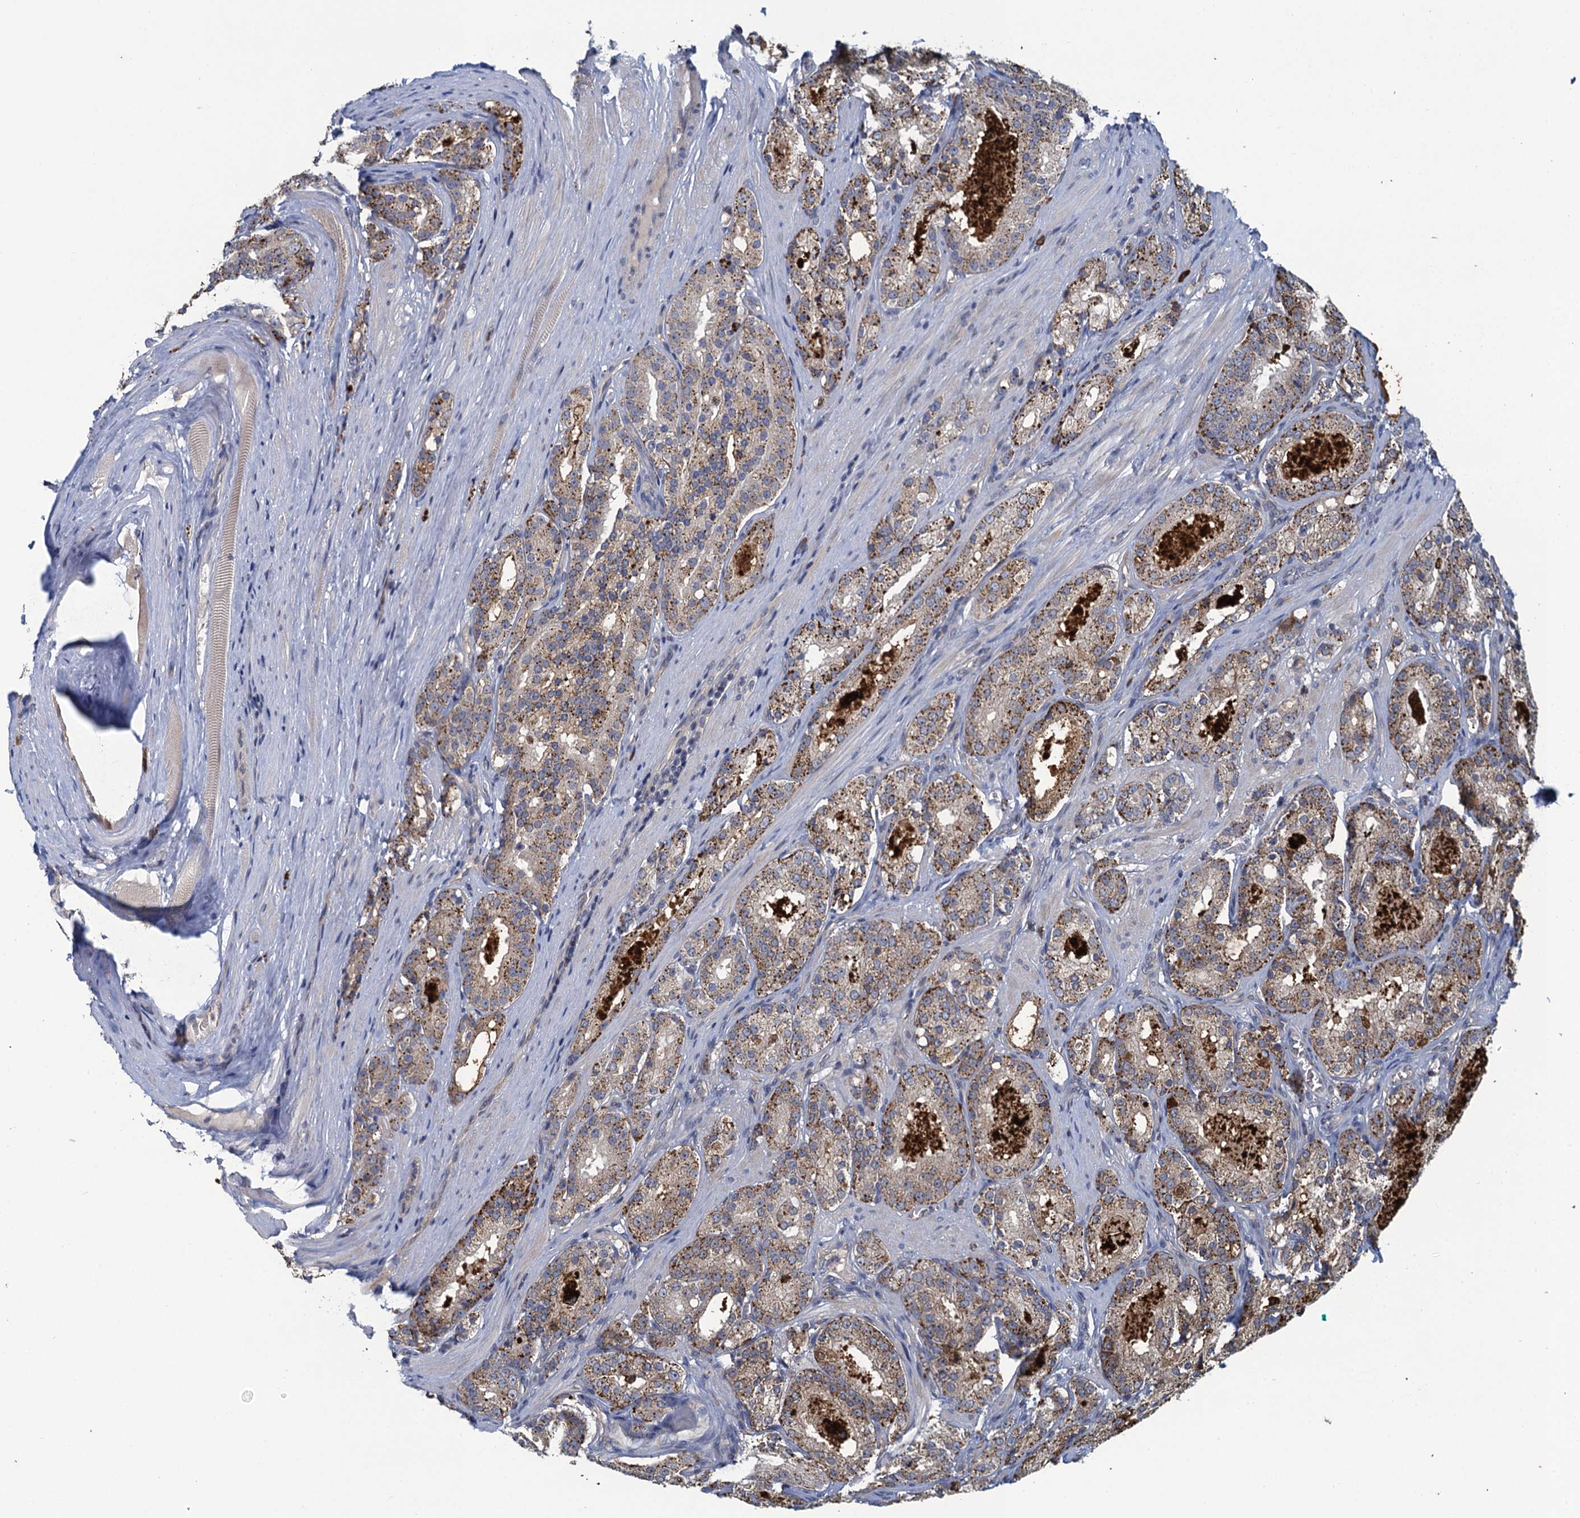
{"staining": {"intensity": "moderate", "quantity": ">75%", "location": "cytoplasmic/membranous"}, "tissue": "prostate cancer", "cell_type": "Tumor cells", "image_type": "cancer", "snomed": [{"axis": "morphology", "description": "Adenocarcinoma, High grade"}, {"axis": "topography", "description": "Prostate"}], "caption": "Human prostate cancer stained for a protein (brown) reveals moderate cytoplasmic/membranous positive expression in approximately >75% of tumor cells.", "gene": "KBTBD8", "patient": {"sex": "male", "age": 60}}